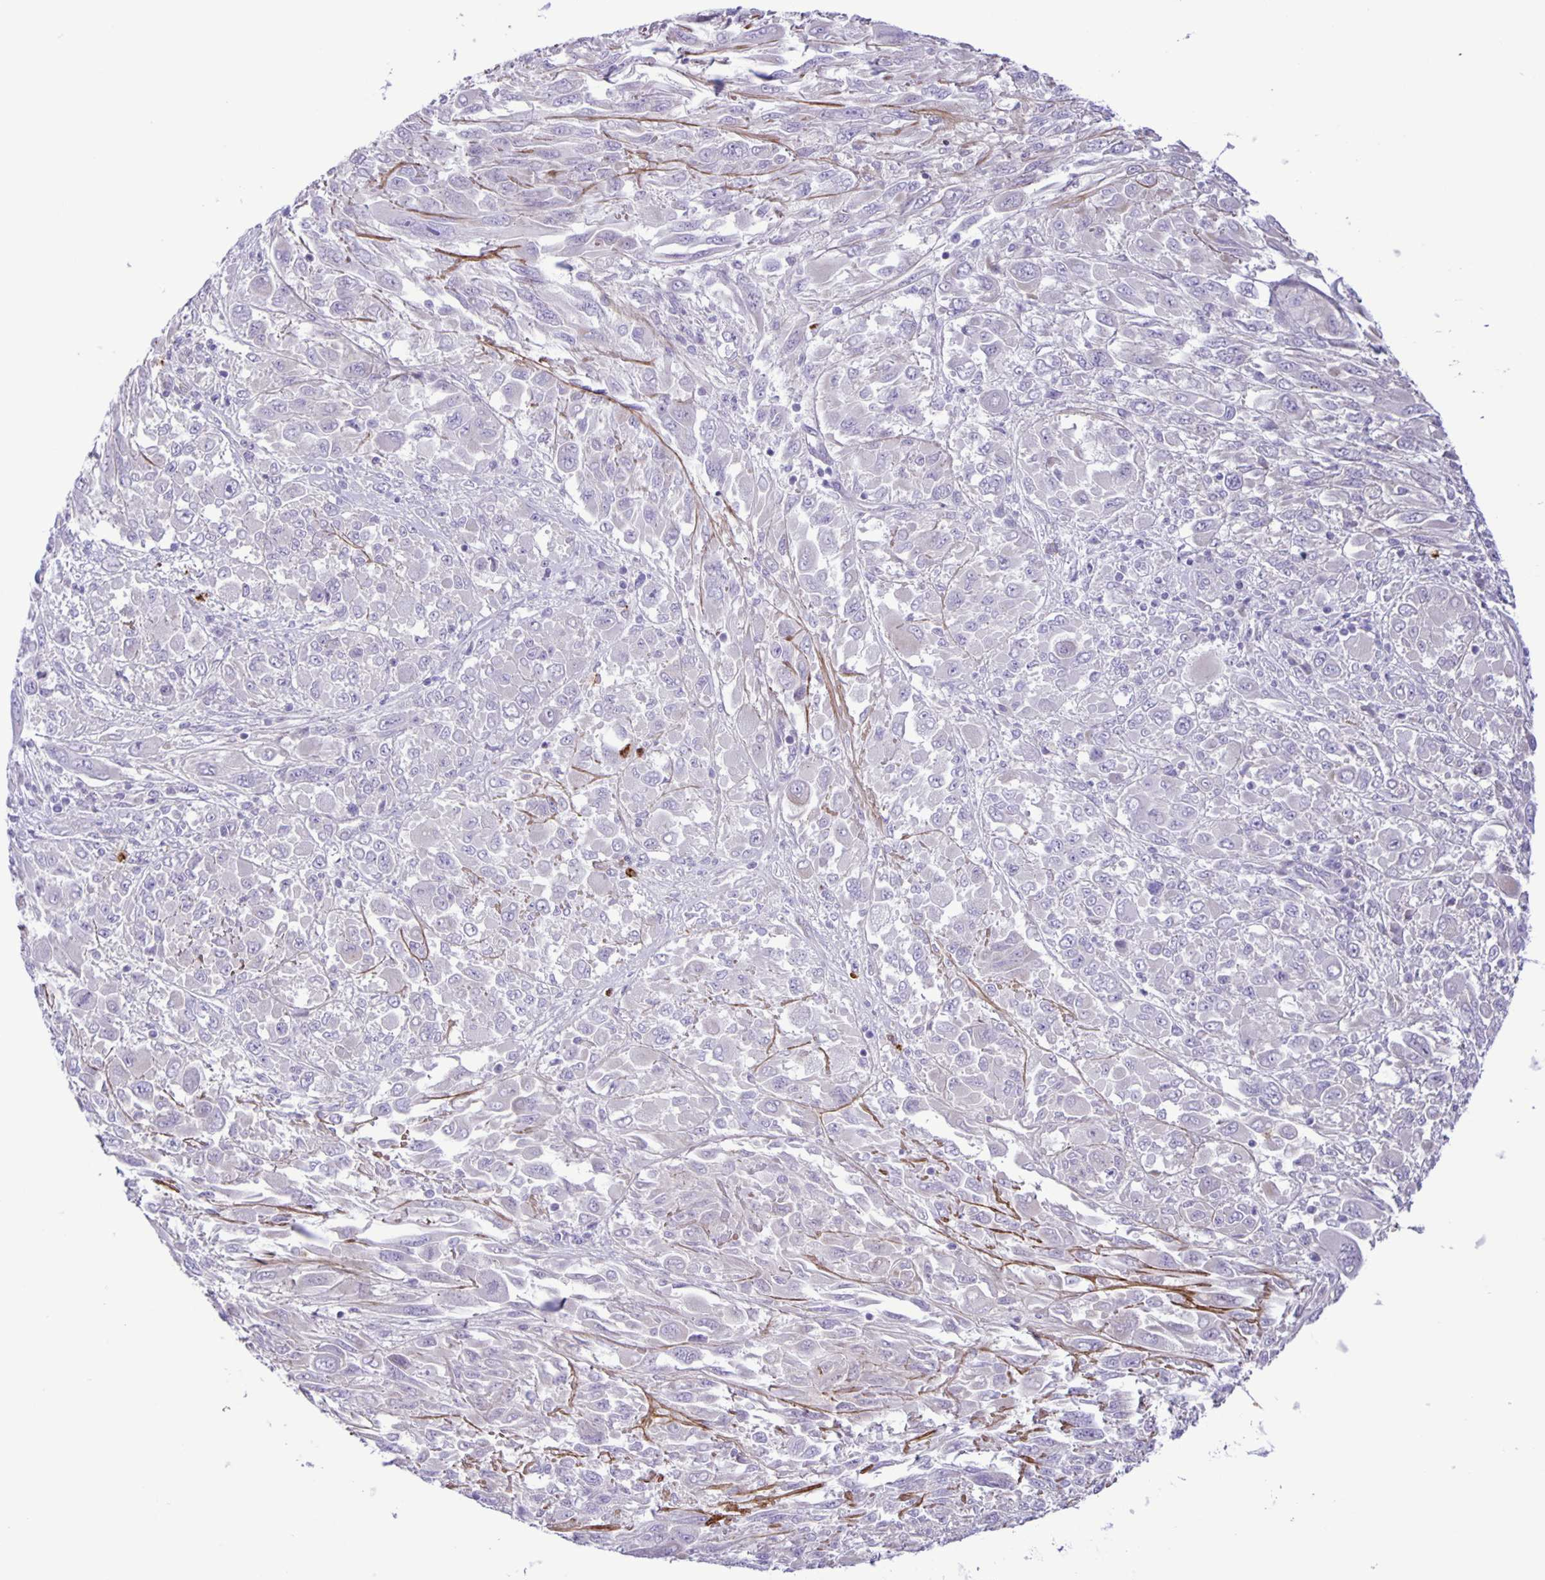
{"staining": {"intensity": "negative", "quantity": "none", "location": "none"}, "tissue": "melanoma", "cell_type": "Tumor cells", "image_type": "cancer", "snomed": [{"axis": "morphology", "description": "Malignant melanoma, NOS"}, {"axis": "topography", "description": "Skin"}], "caption": "The immunohistochemistry micrograph has no significant positivity in tumor cells of malignant melanoma tissue.", "gene": "ADCK1", "patient": {"sex": "female", "age": 91}}